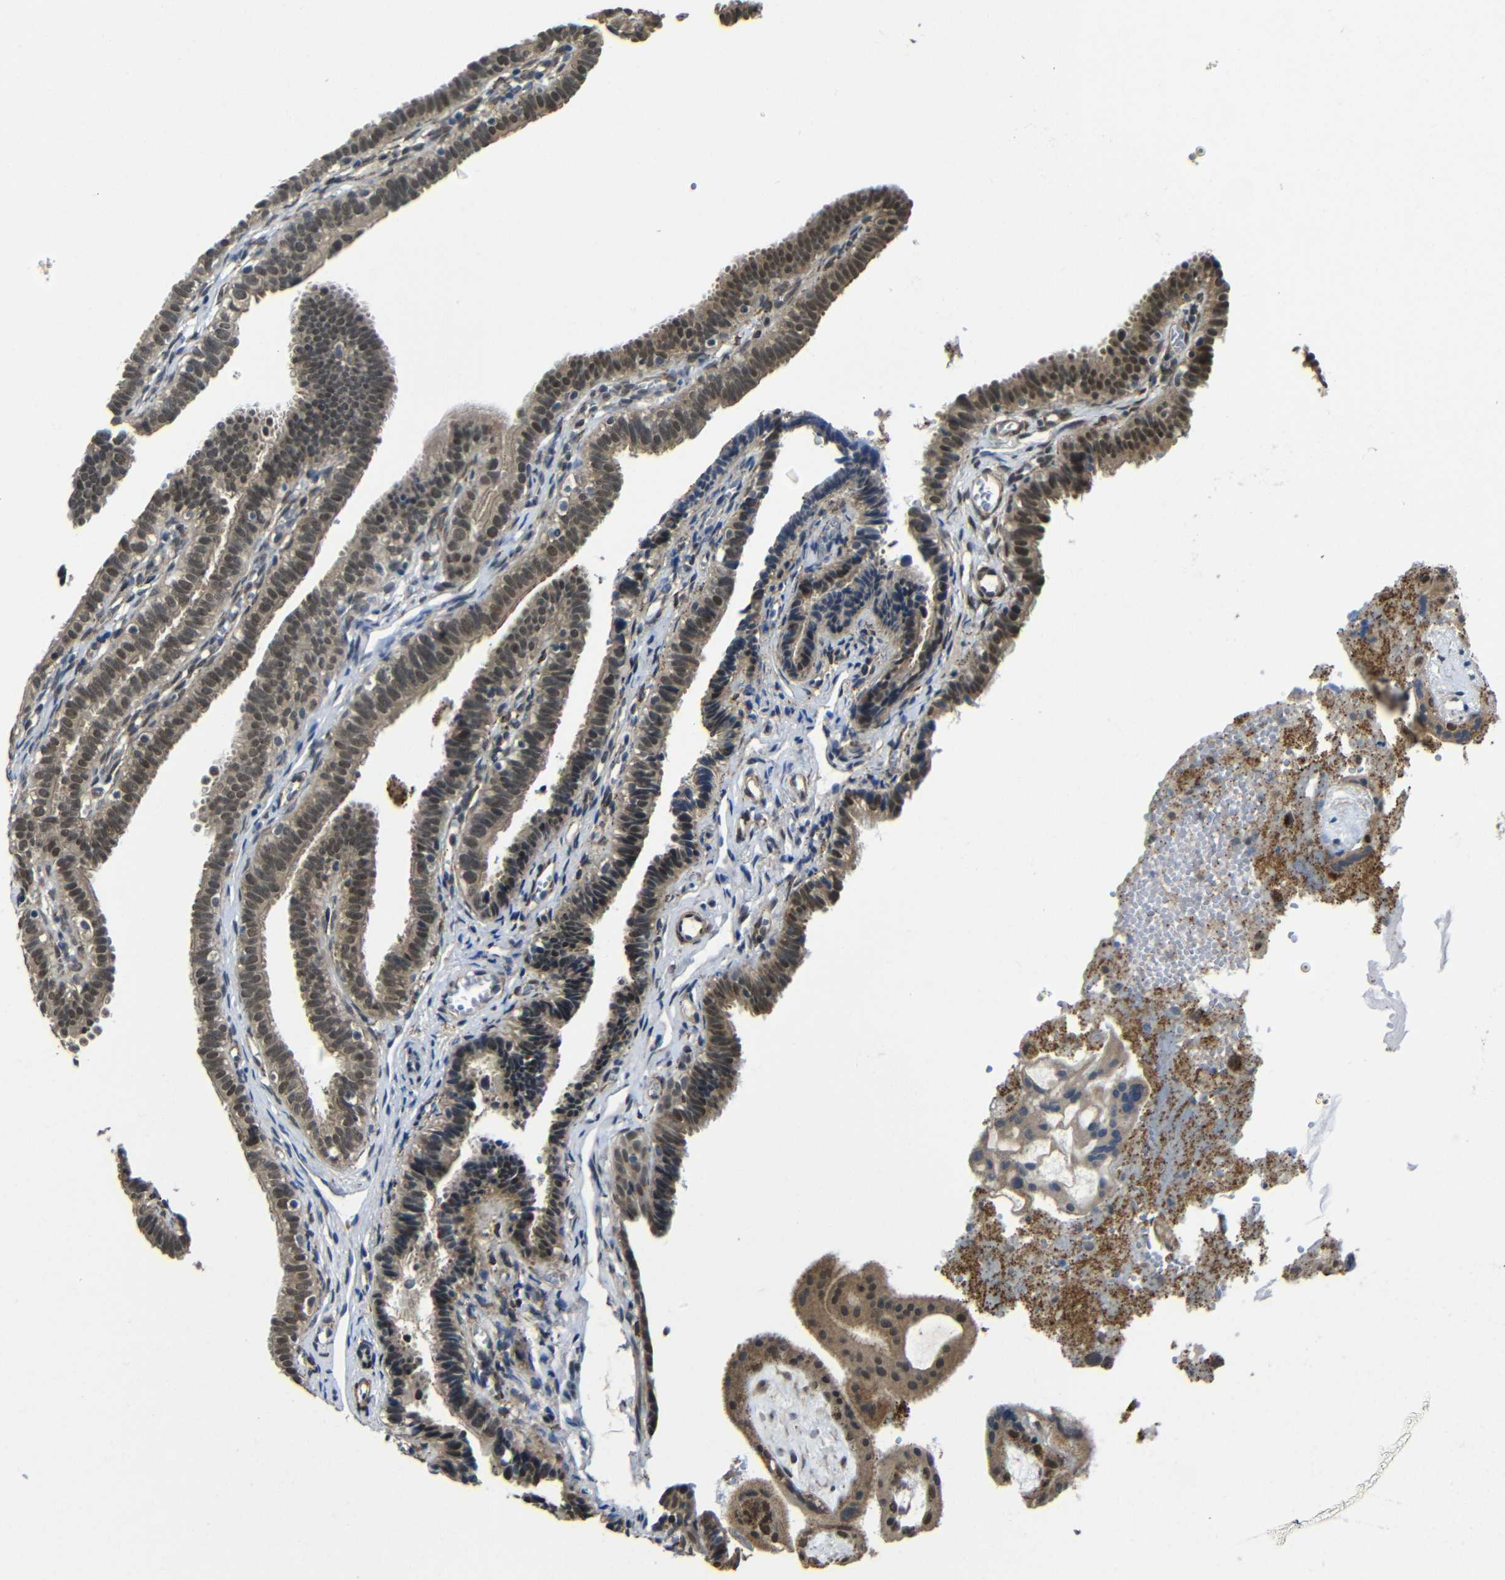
{"staining": {"intensity": "moderate", "quantity": ">75%", "location": "cytoplasmic/membranous,nuclear"}, "tissue": "fallopian tube", "cell_type": "Glandular cells", "image_type": "normal", "snomed": [{"axis": "morphology", "description": "Normal tissue, NOS"}, {"axis": "topography", "description": "Fallopian tube"}, {"axis": "topography", "description": "Placenta"}], "caption": "Moderate cytoplasmic/membranous,nuclear protein positivity is present in approximately >75% of glandular cells in fallopian tube.", "gene": "FAM172A", "patient": {"sex": "female", "age": 34}}